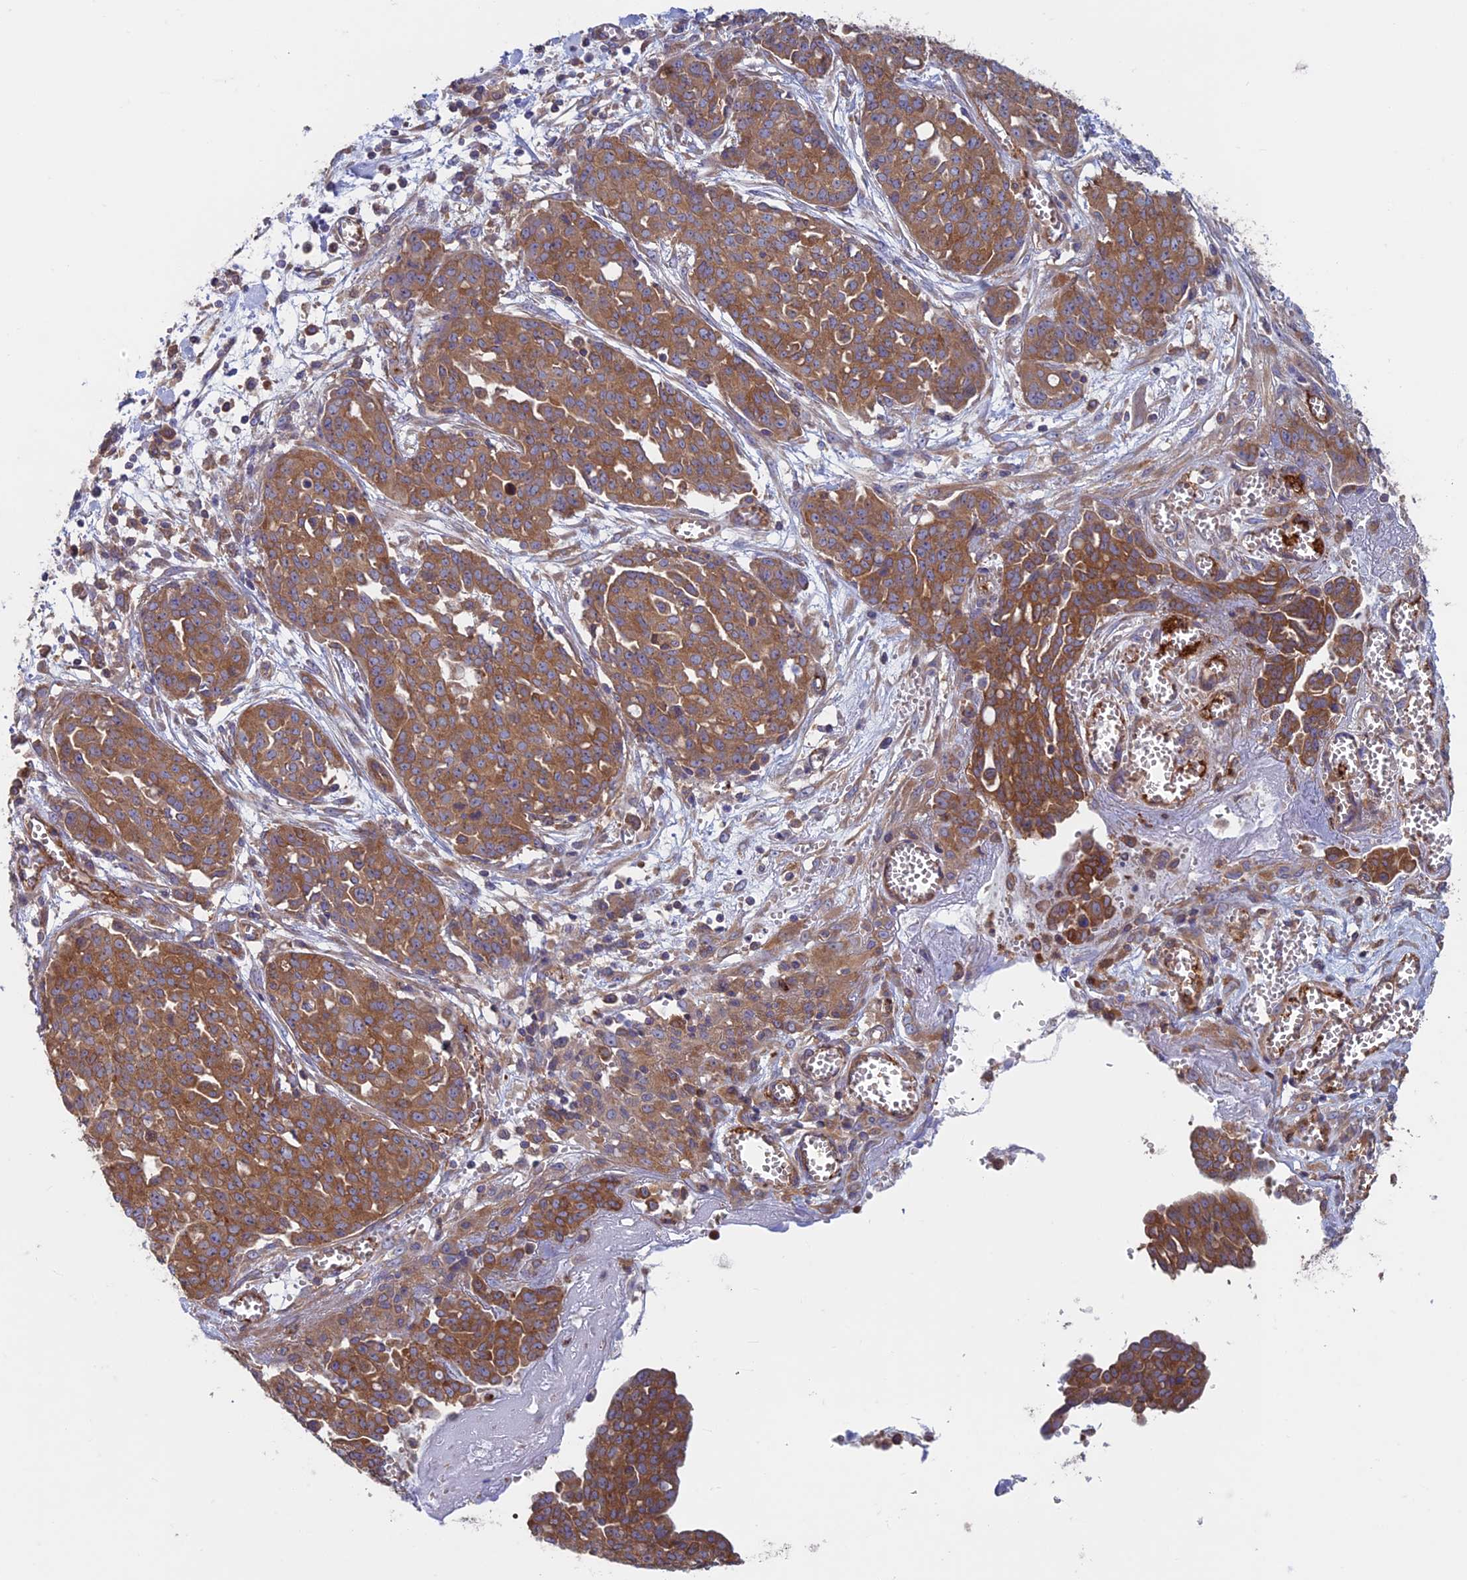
{"staining": {"intensity": "moderate", "quantity": ">75%", "location": "cytoplasmic/membranous"}, "tissue": "ovarian cancer", "cell_type": "Tumor cells", "image_type": "cancer", "snomed": [{"axis": "morphology", "description": "Cystadenocarcinoma, serous, NOS"}, {"axis": "topography", "description": "Soft tissue"}, {"axis": "topography", "description": "Ovary"}], "caption": "Moderate cytoplasmic/membranous expression for a protein is seen in about >75% of tumor cells of ovarian serous cystadenocarcinoma using immunohistochemistry.", "gene": "DNM1L", "patient": {"sex": "female", "age": 57}}